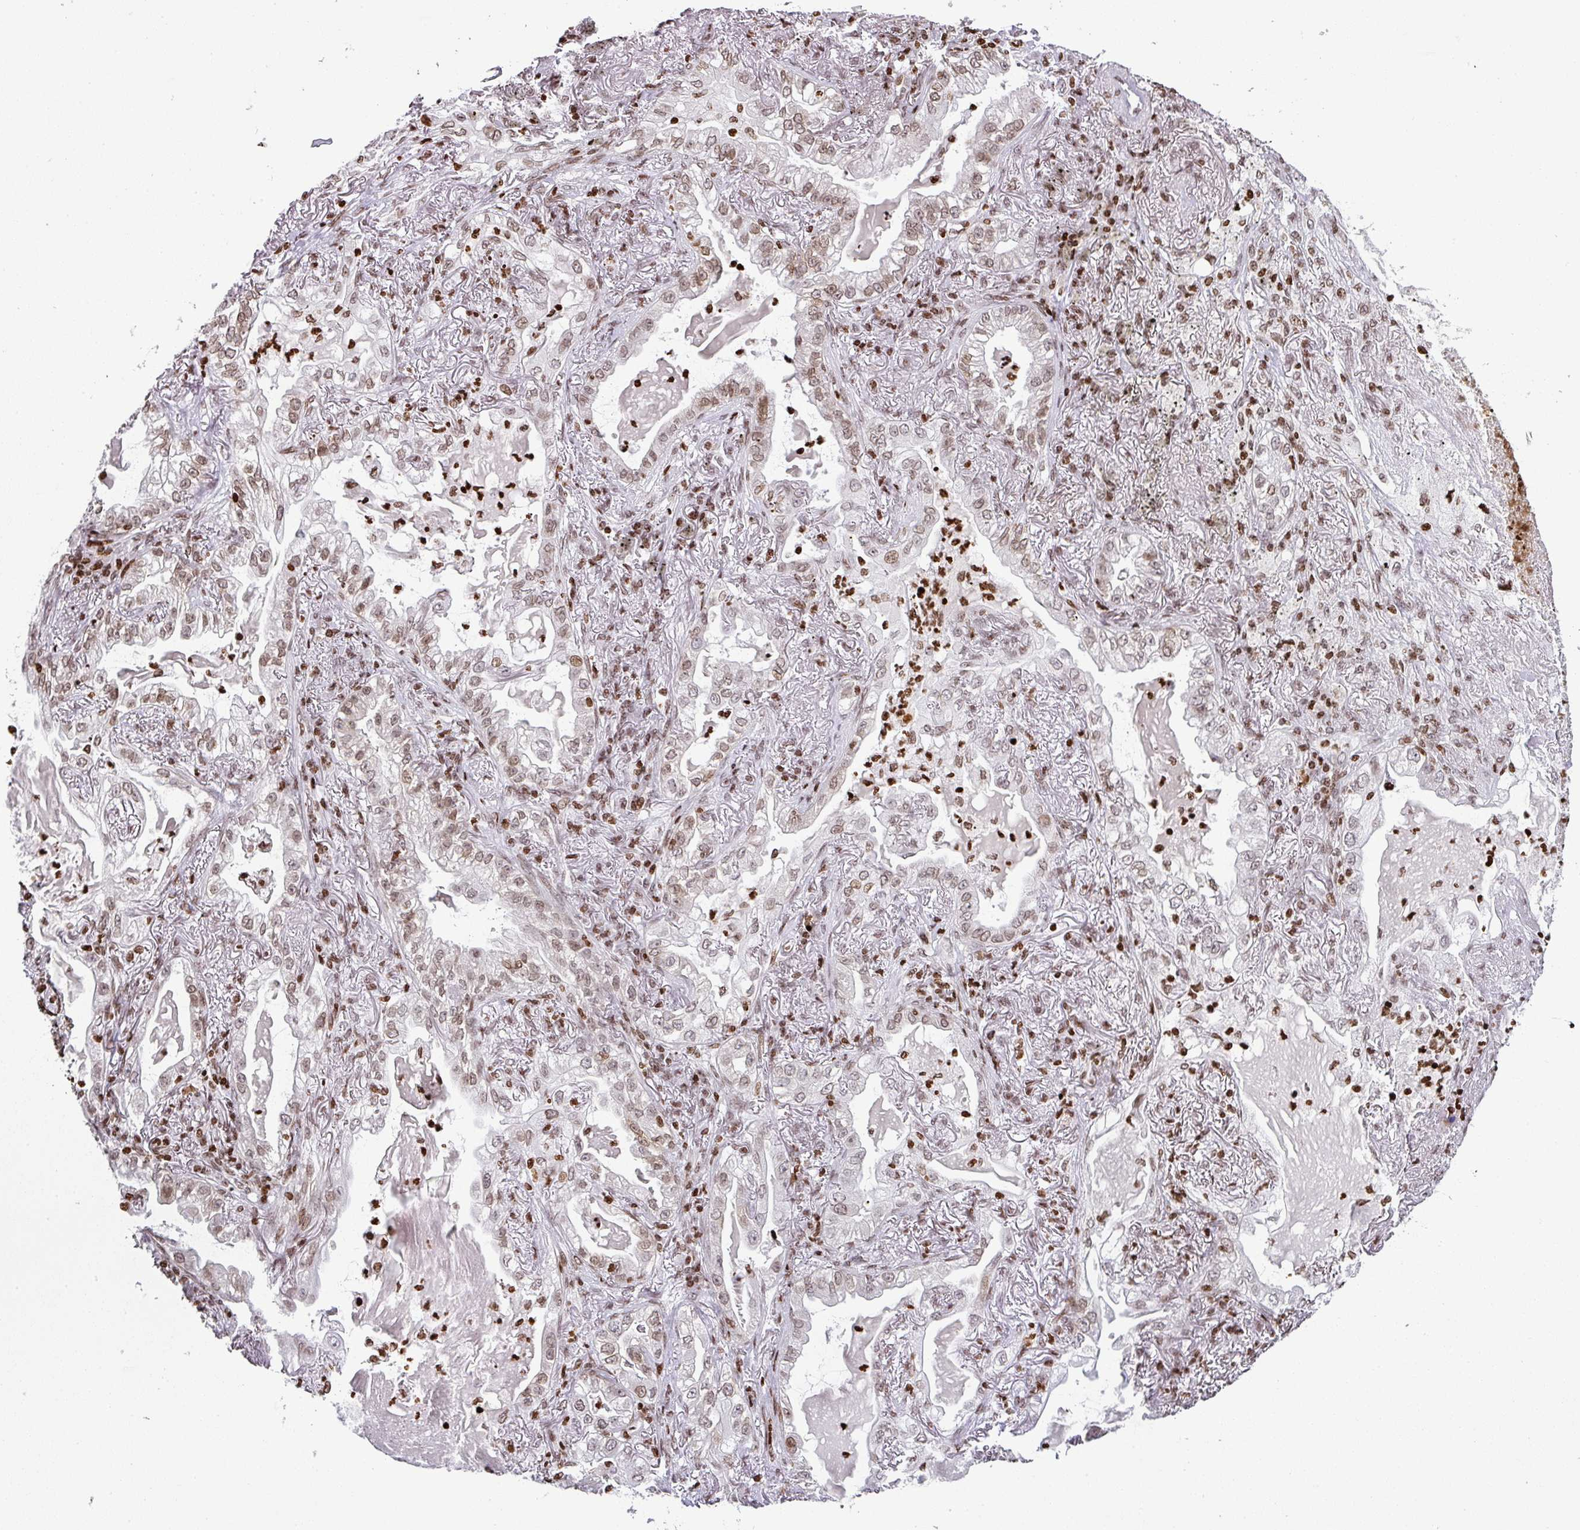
{"staining": {"intensity": "weak", "quantity": ">75%", "location": "nuclear"}, "tissue": "lung cancer", "cell_type": "Tumor cells", "image_type": "cancer", "snomed": [{"axis": "morphology", "description": "Adenocarcinoma, NOS"}, {"axis": "topography", "description": "Lung"}], "caption": "IHC of lung adenocarcinoma shows low levels of weak nuclear positivity in approximately >75% of tumor cells. (DAB IHC, brown staining for protein, blue staining for nuclei).", "gene": "RASL11A", "patient": {"sex": "female", "age": 73}}